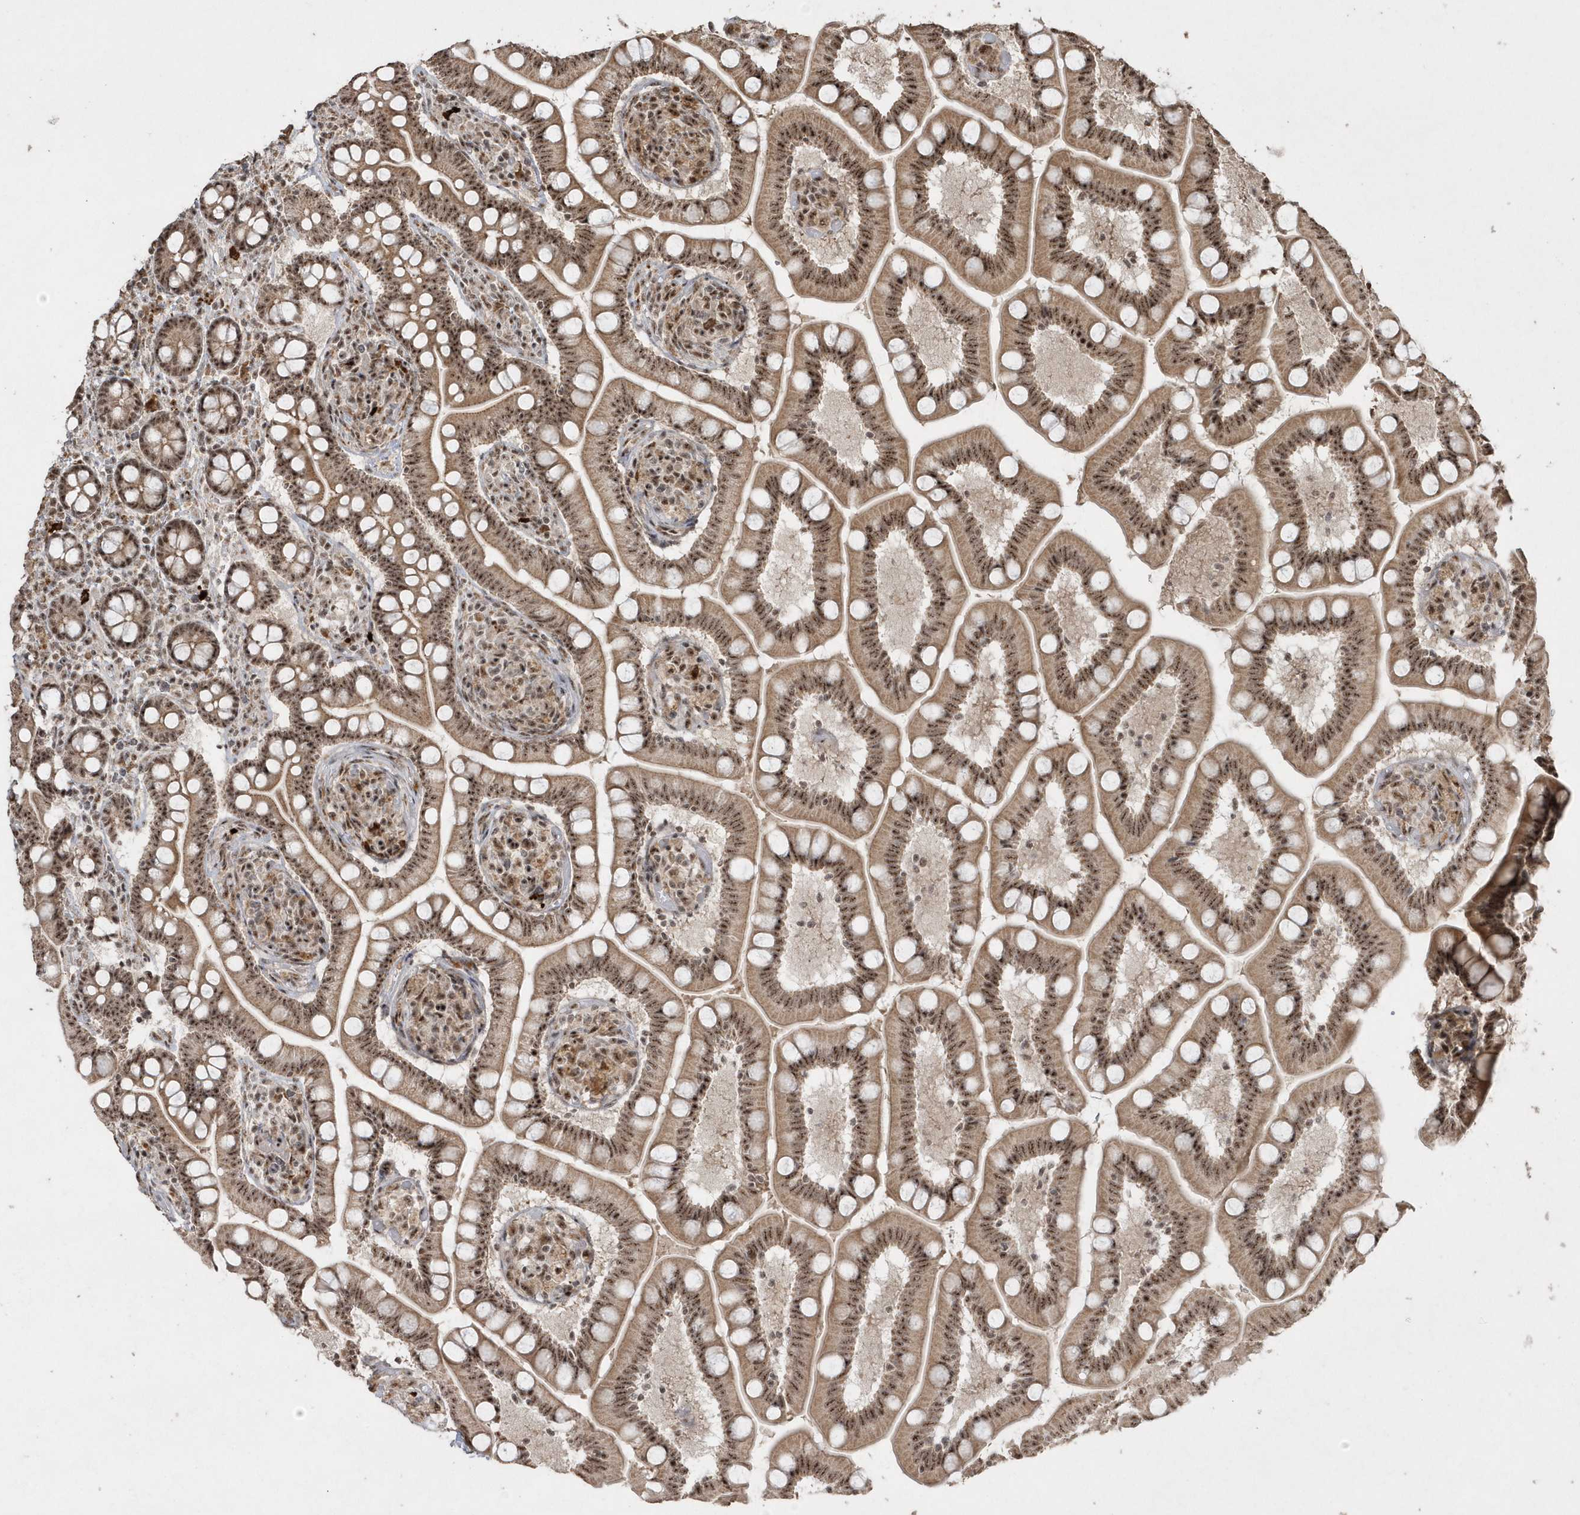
{"staining": {"intensity": "strong", "quantity": ">75%", "location": "cytoplasmic/membranous,nuclear"}, "tissue": "small intestine", "cell_type": "Glandular cells", "image_type": "normal", "snomed": [{"axis": "morphology", "description": "Normal tissue, NOS"}, {"axis": "topography", "description": "Small intestine"}], "caption": "The histopathology image displays staining of benign small intestine, revealing strong cytoplasmic/membranous,nuclear protein expression (brown color) within glandular cells.", "gene": "POLR3B", "patient": {"sex": "female", "age": 64}}